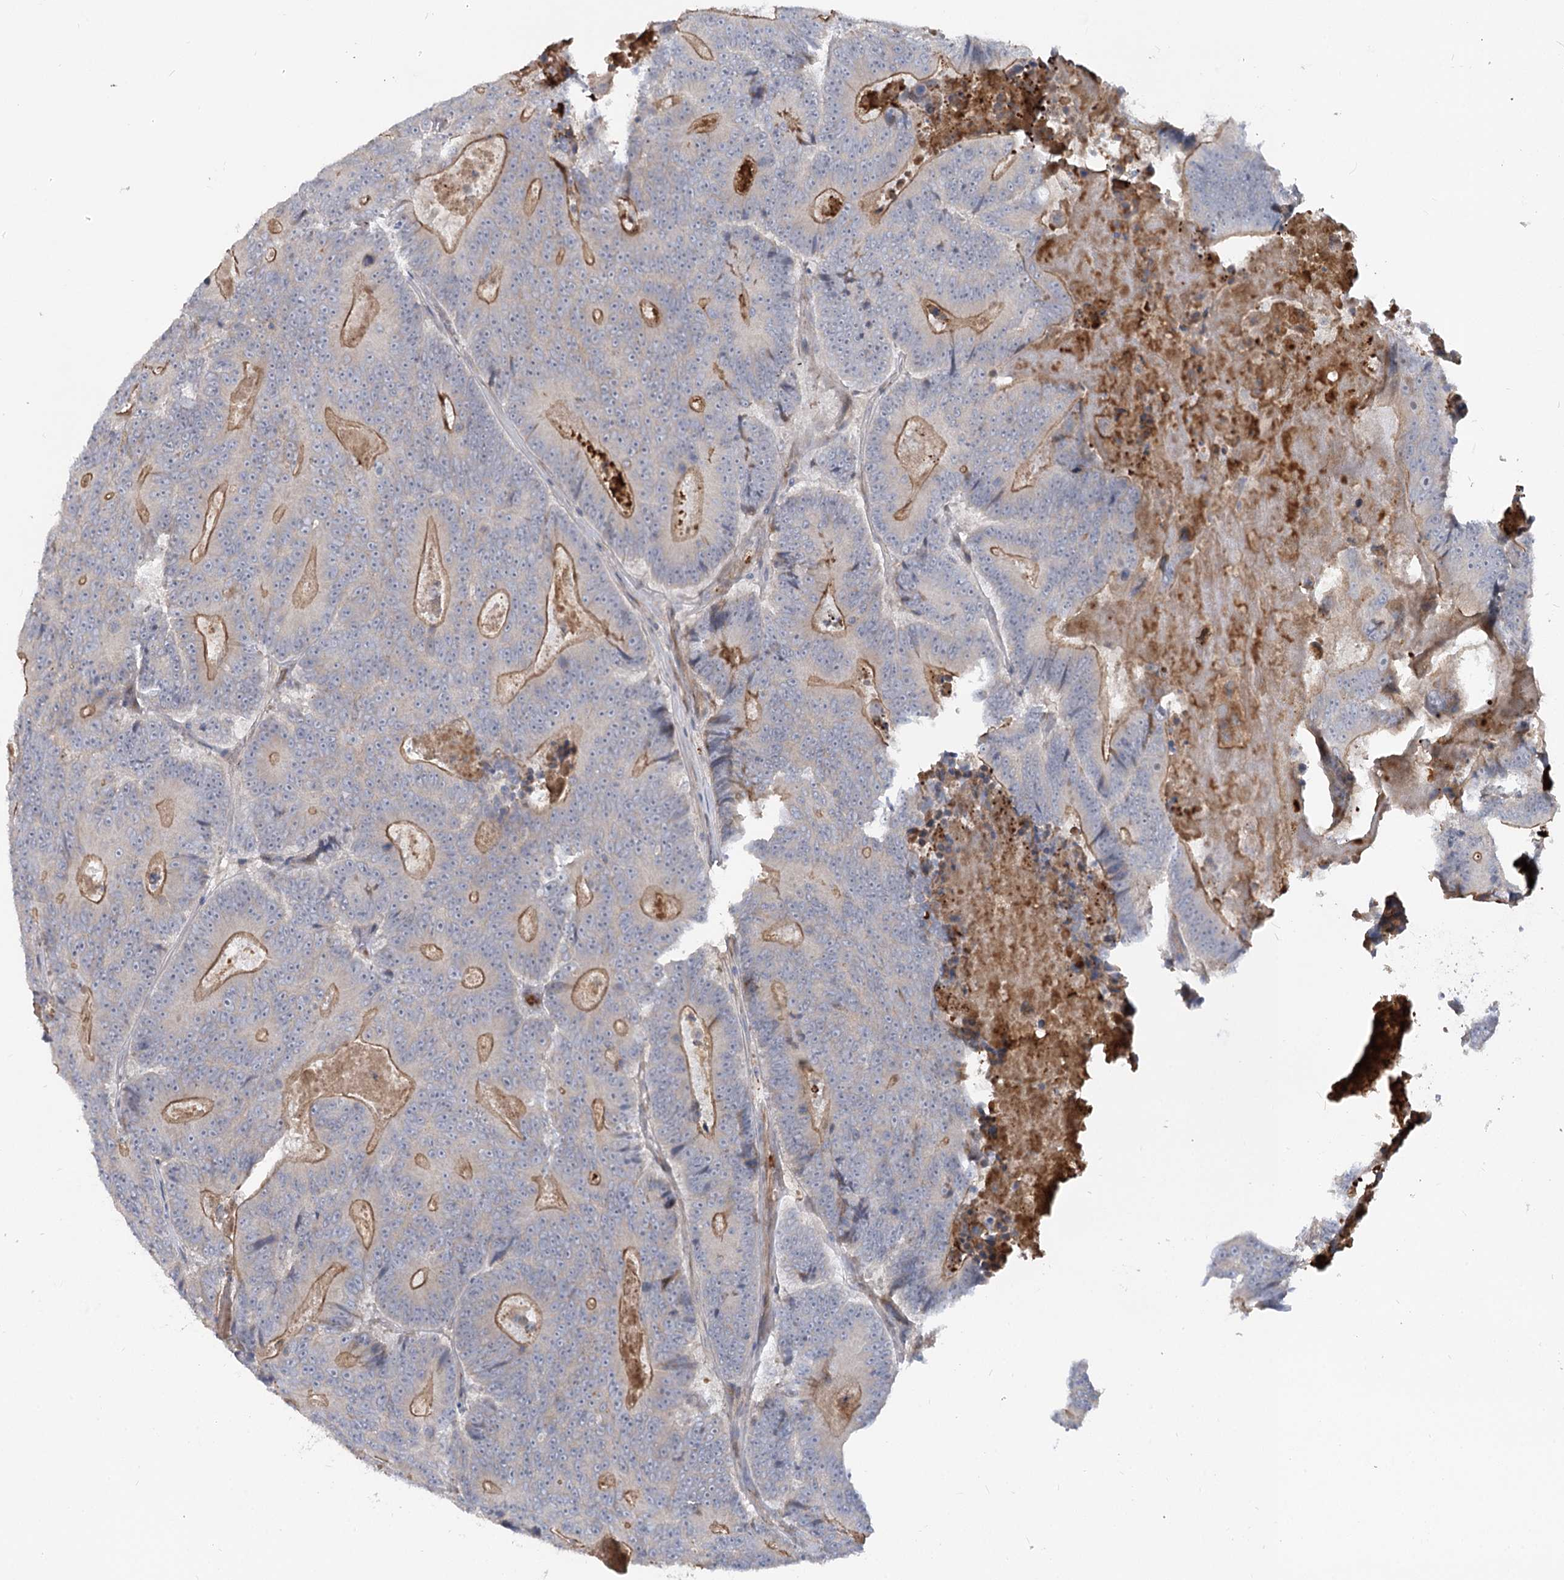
{"staining": {"intensity": "moderate", "quantity": "<25%", "location": "cytoplasmic/membranous"}, "tissue": "colorectal cancer", "cell_type": "Tumor cells", "image_type": "cancer", "snomed": [{"axis": "morphology", "description": "Adenocarcinoma, NOS"}, {"axis": "topography", "description": "Colon"}], "caption": "Moderate cytoplasmic/membranous protein positivity is present in approximately <25% of tumor cells in colorectal adenocarcinoma.", "gene": "FGF19", "patient": {"sex": "male", "age": 83}}